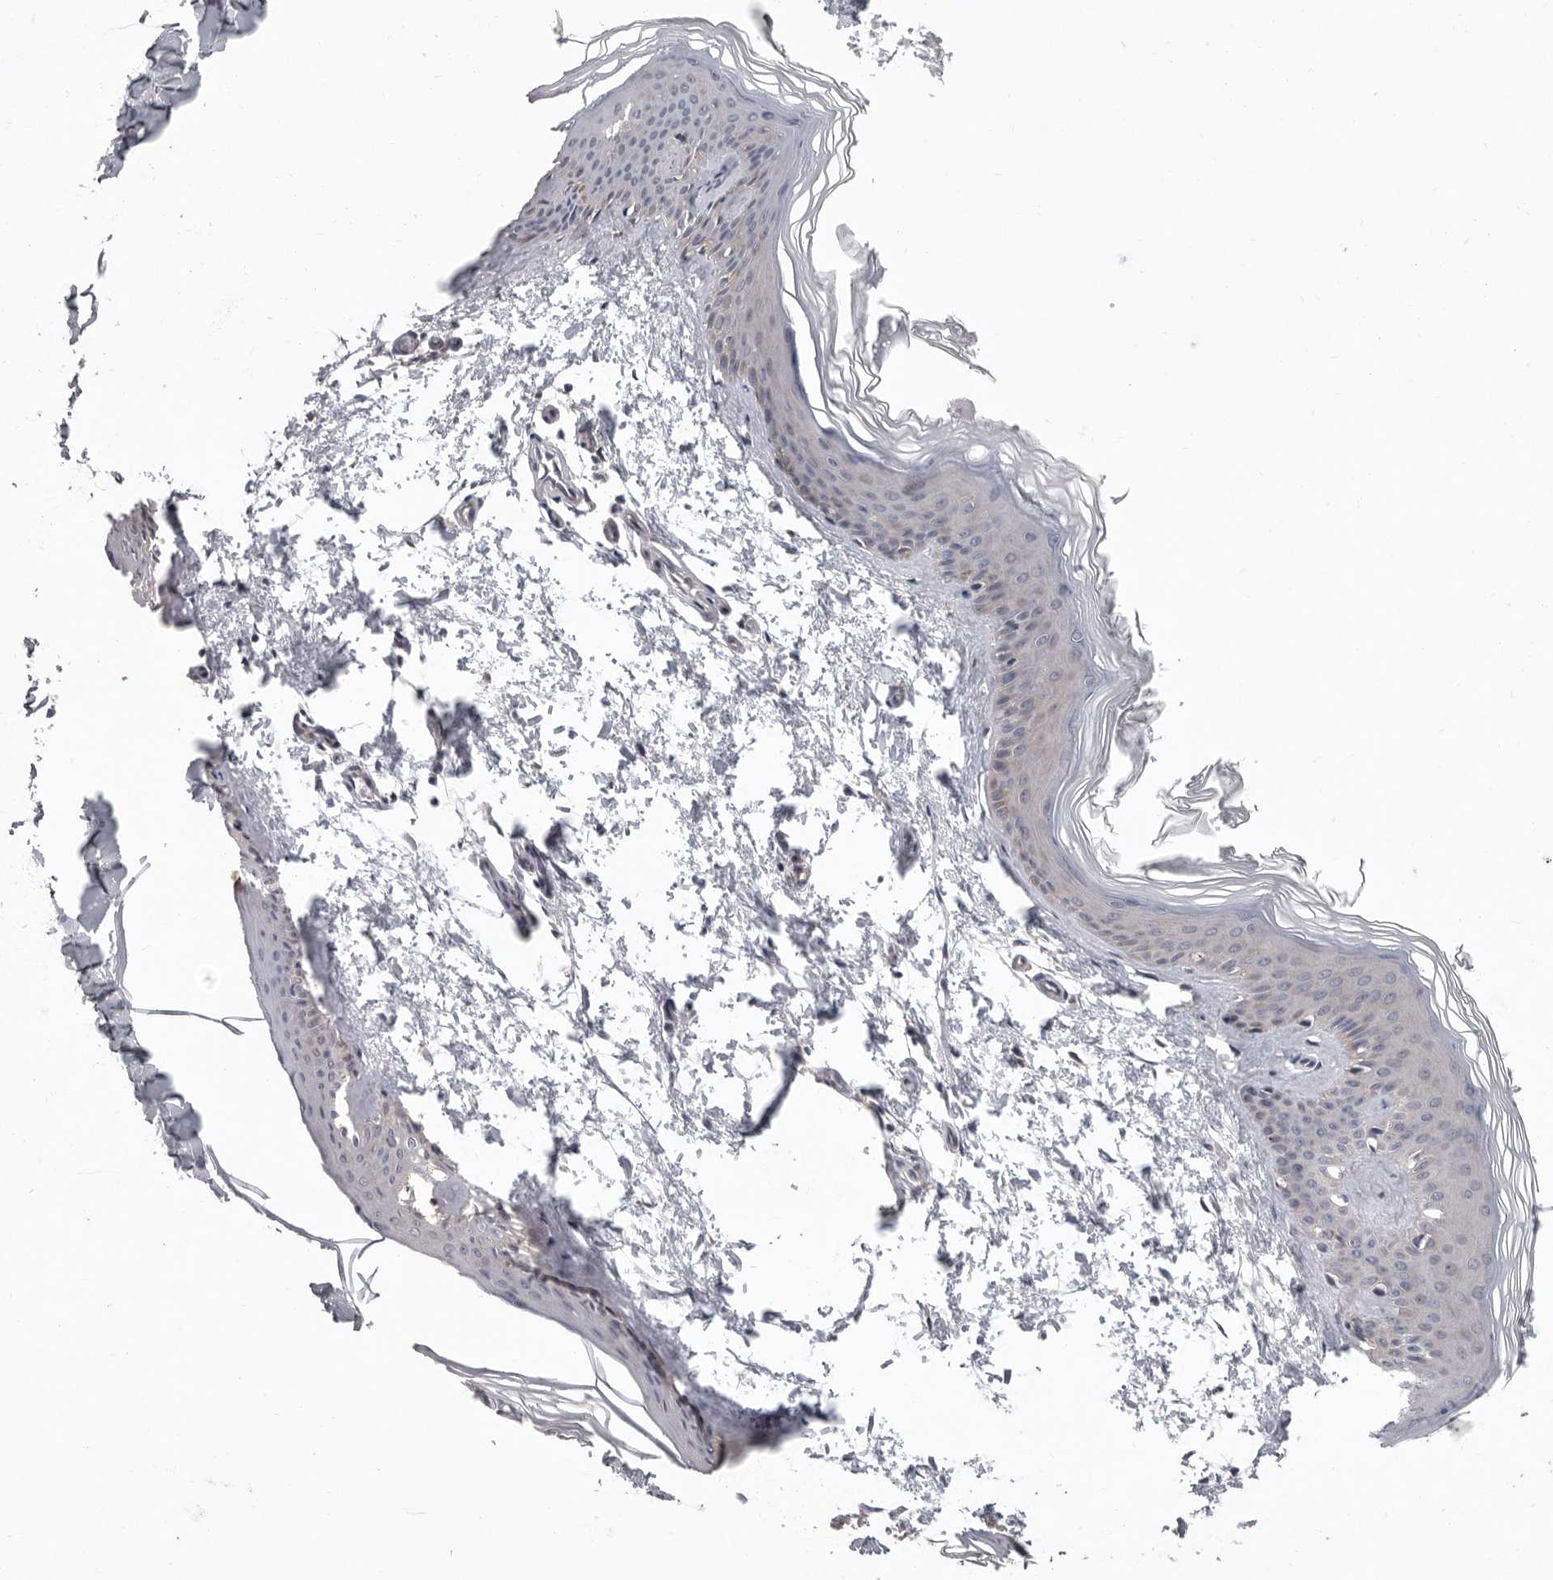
{"staining": {"intensity": "negative", "quantity": "none", "location": "none"}, "tissue": "skin", "cell_type": "Fibroblasts", "image_type": "normal", "snomed": [{"axis": "morphology", "description": "Normal tissue, NOS"}, {"axis": "topography", "description": "Skin"}], "caption": "DAB (3,3'-diaminobenzidine) immunohistochemical staining of benign human skin shows no significant staining in fibroblasts.", "gene": "RALGPS2", "patient": {"sex": "female", "age": 27}}